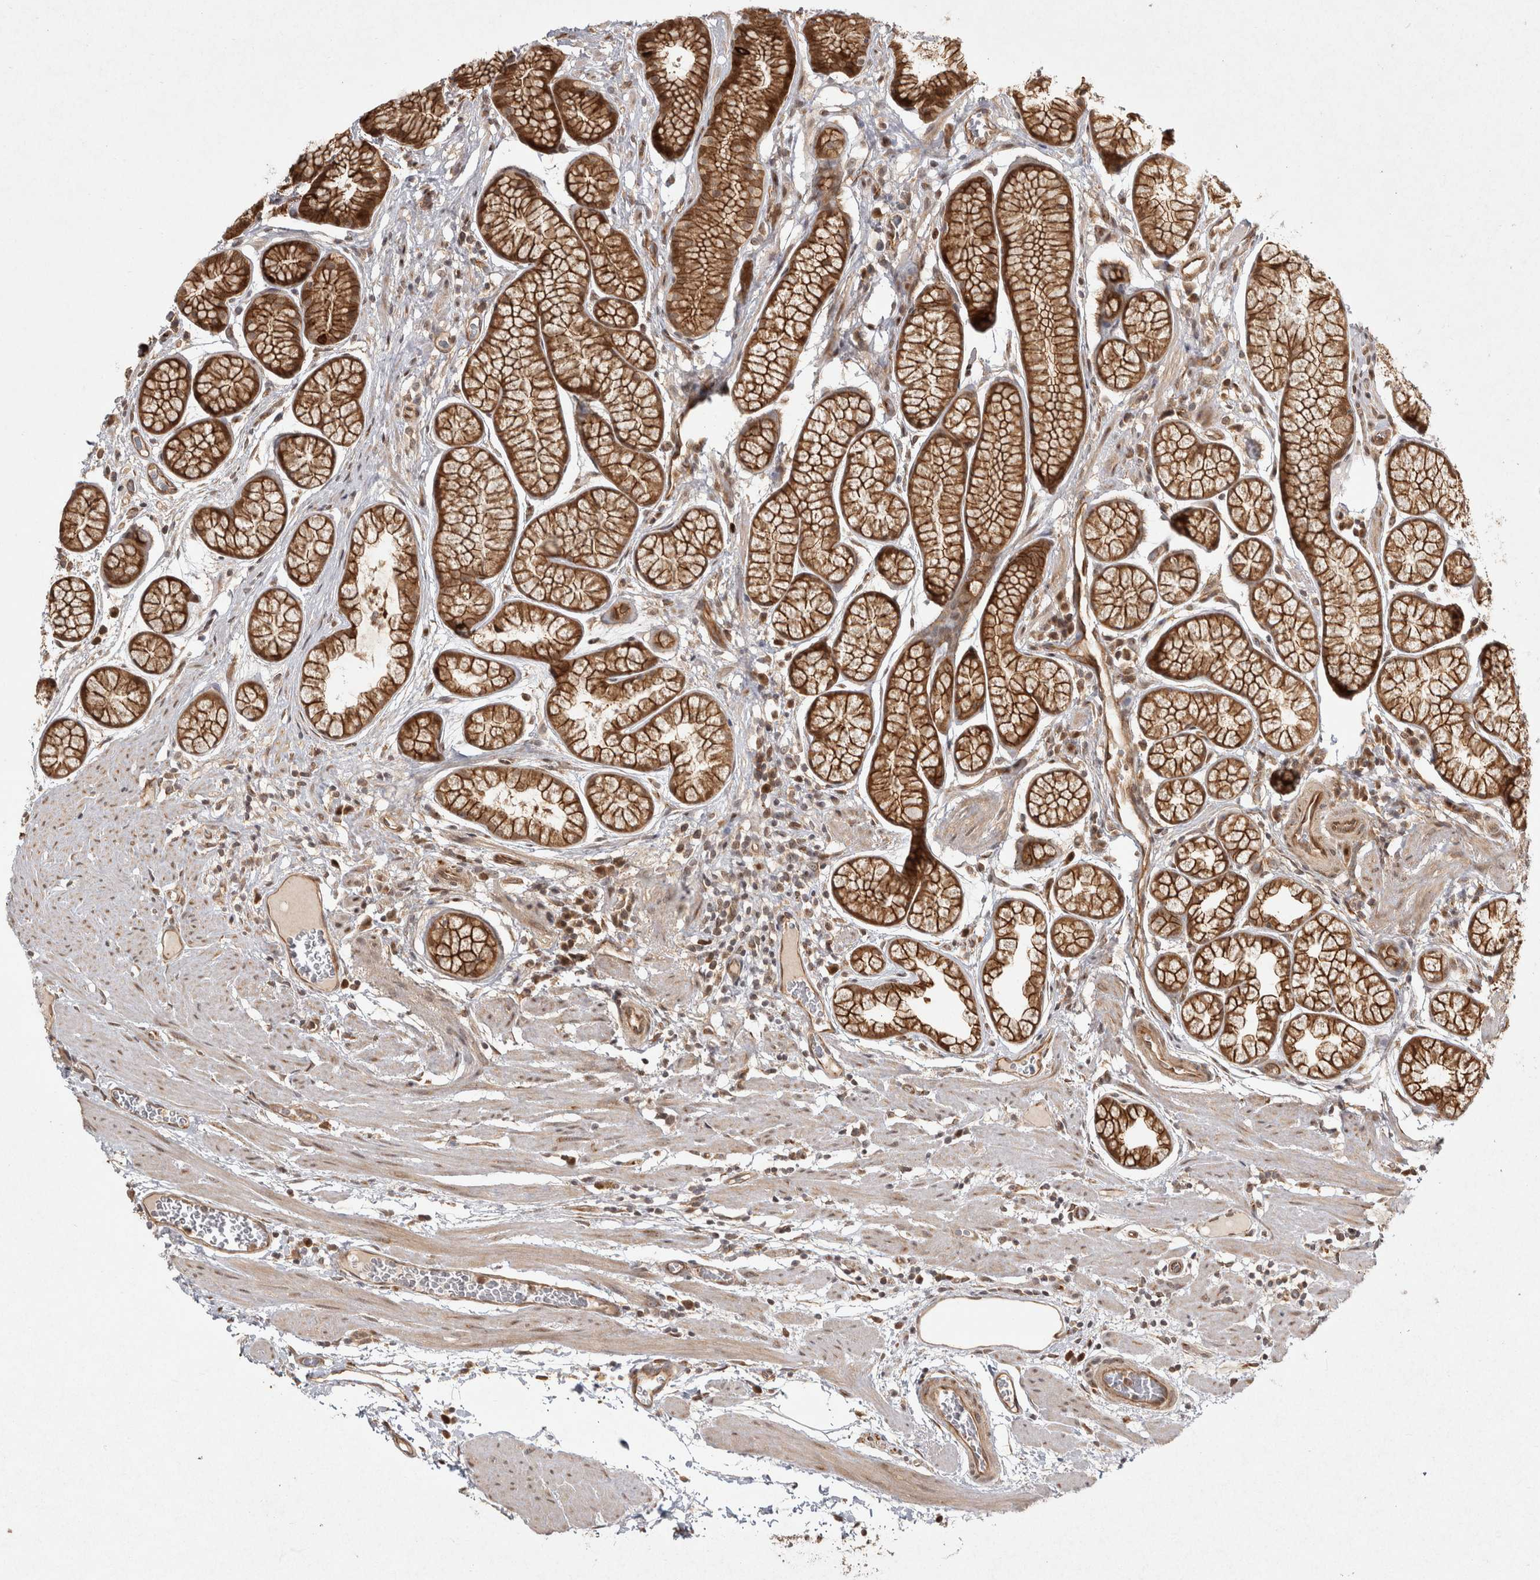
{"staining": {"intensity": "moderate", "quantity": ">75%", "location": "cytoplasmic/membranous"}, "tissue": "stomach", "cell_type": "Glandular cells", "image_type": "normal", "snomed": [{"axis": "morphology", "description": "Normal tissue, NOS"}, {"axis": "topography", "description": "Stomach"}], "caption": "An immunohistochemistry photomicrograph of normal tissue is shown. Protein staining in brown highlights moderate cytoplasmic/membranous positivity in stomach within glandular cells.", "gene": "CAMSAP2", "patient": {"sex": "male", "age": 42}}